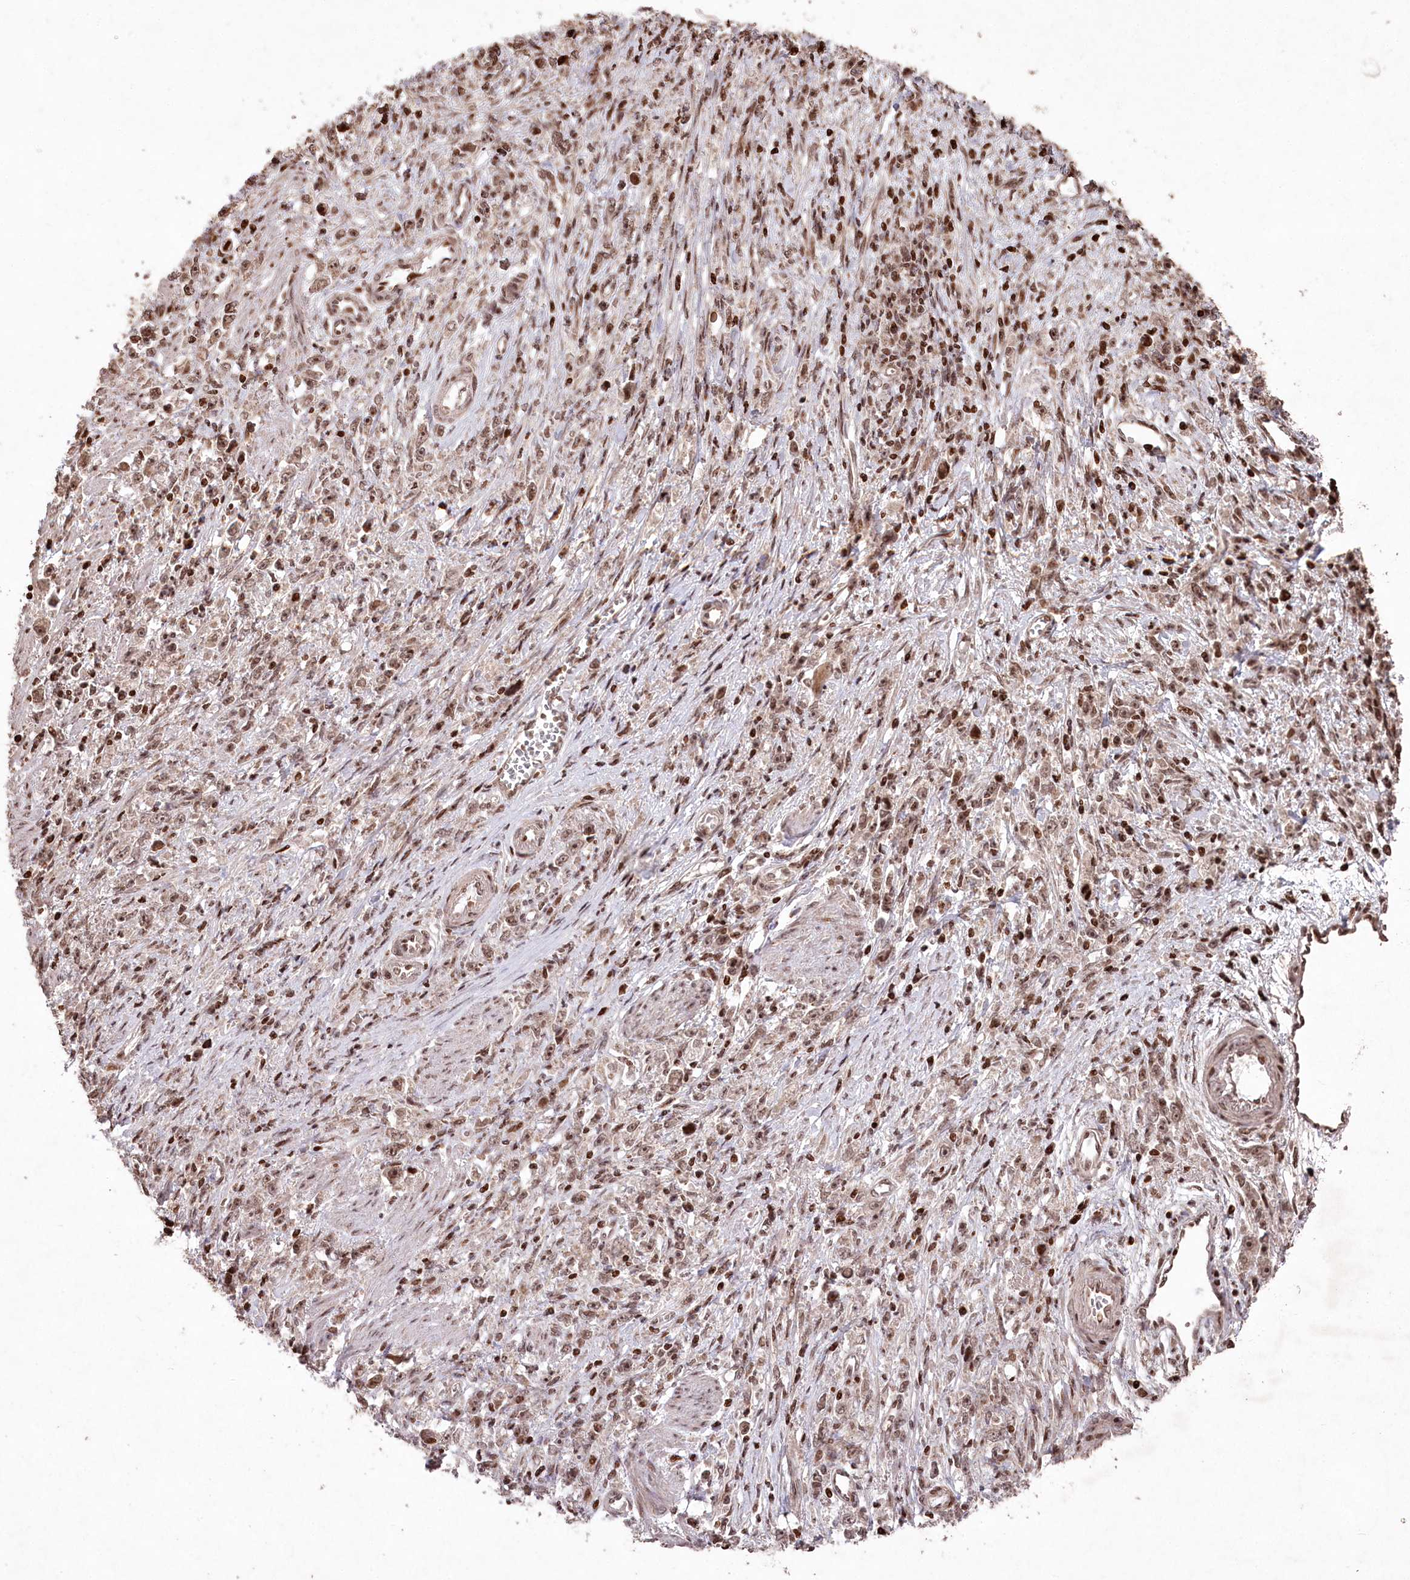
{"staining": {"intensity": "moderate", "quantity": ">75%", "location": "nuclear"}, "tissue": "stomach cancer", "cell_type": "Tumor cells", "image_type": "cancer", "snomed": [{"axis": "morphology", "description": "Adenocarcinoma, NOS"}, {"axis": "topography", "description": "Stomach"}], "caption": "This is a histology image of immunohistochemistry (IHC) staining of adenocarcinoma (stomach), which shows moderate expression in the nuclear of tumor cells.", "gene": "CCSER2", "patient": {"sex": "female", "age": 59}}